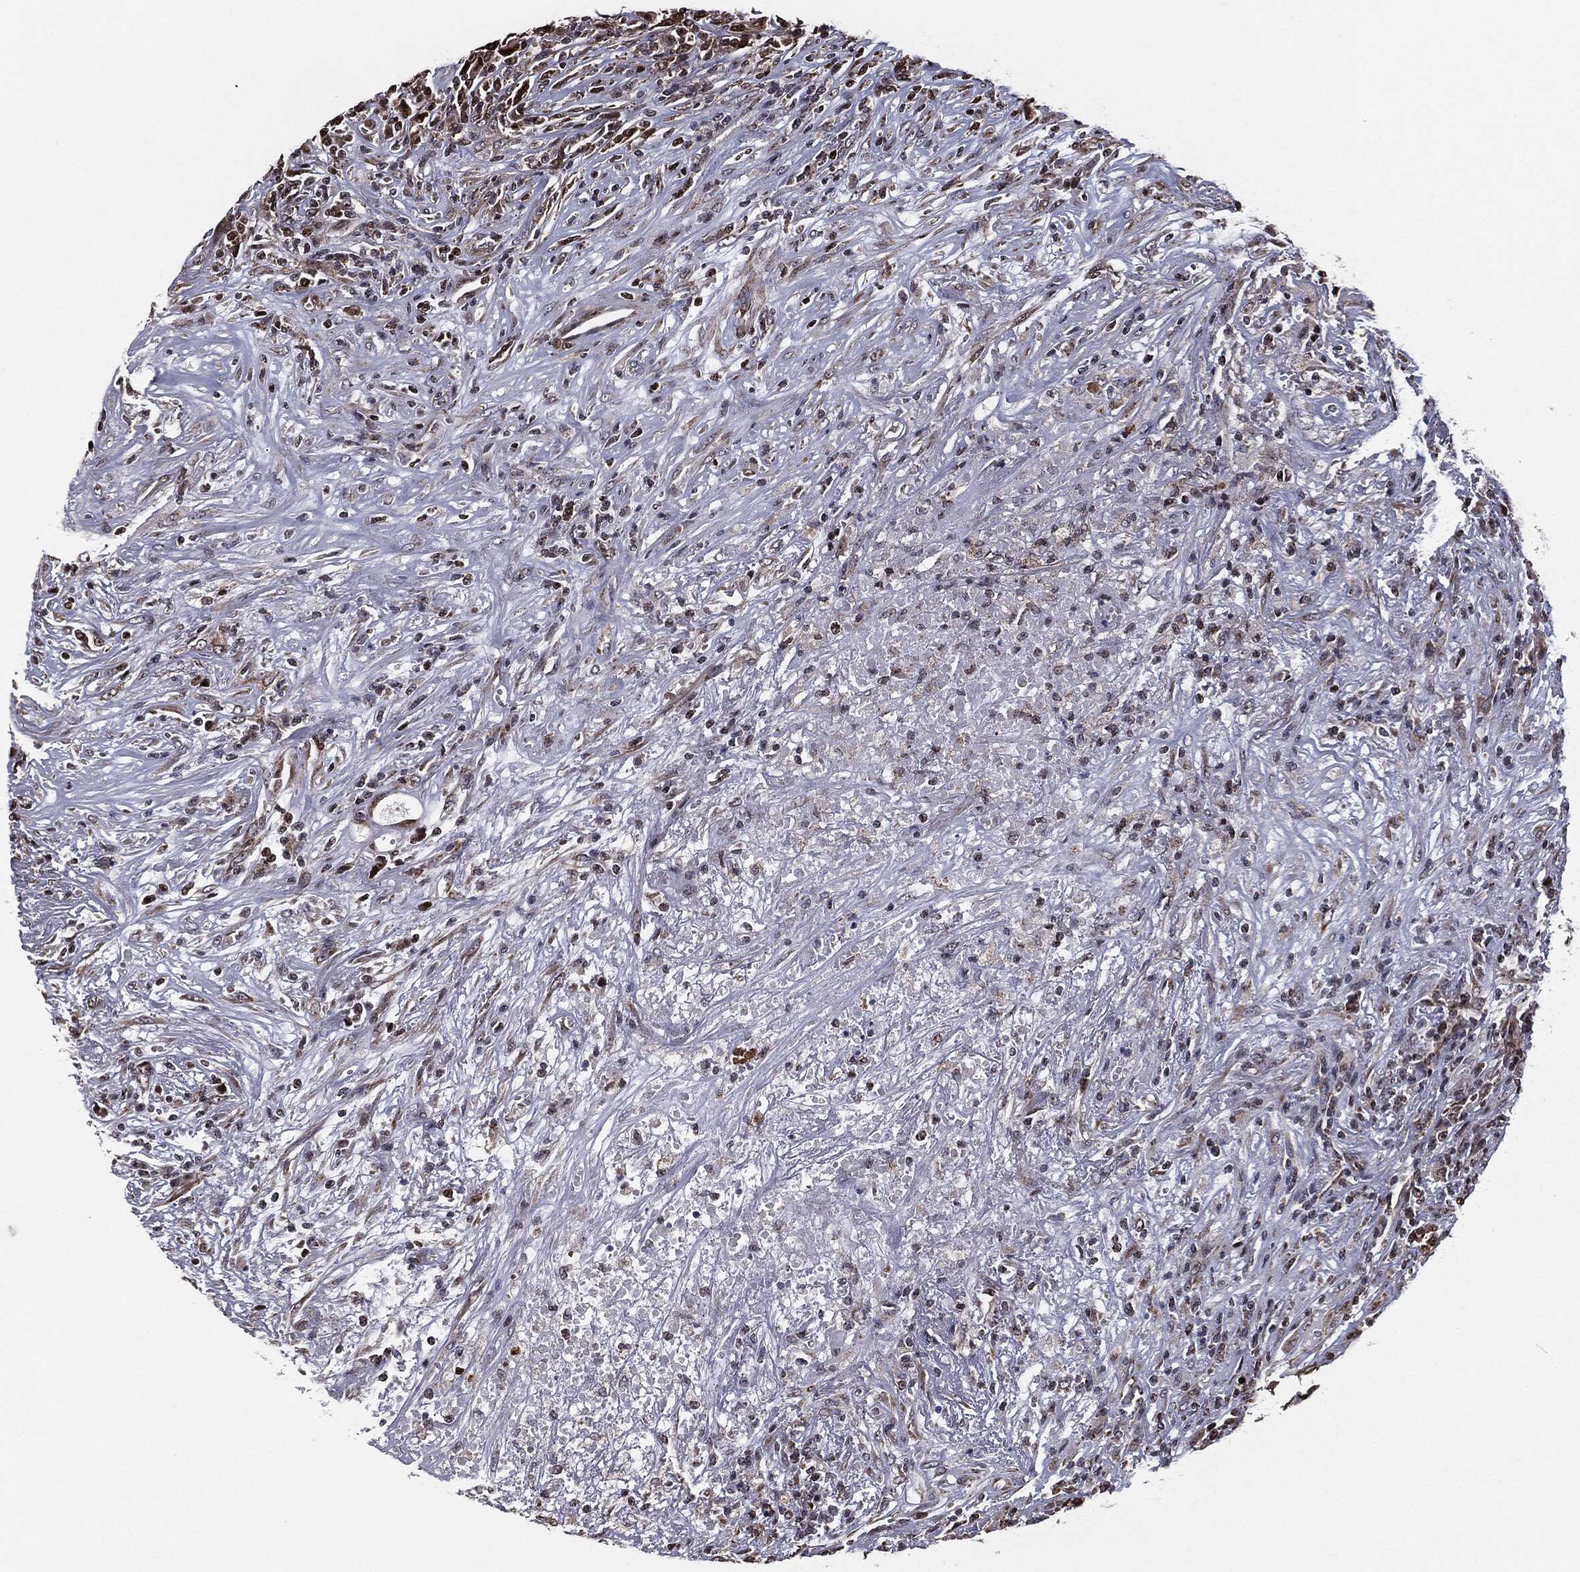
{"staining": {"intensity": "moderate", "quantity": "<25%", "location": "nuclear"}, "tissue": "lymphoma", "cell_type": "Tumor cells", "image_type": "cancer", "snomed": [{"axis": "morphology", "description": "Malignant lymphoma, non-Hodgkin's type, High grade"}, {"axis": "topography", "description": "Lung"}], "caption": "The histopathology image demonstrates a brown stain indicating the presence of a protein in the nuclear of tumor cells in lymphoma.", "gene": "CHCHD2", "patient": {"sex": "male", "age": 79}}